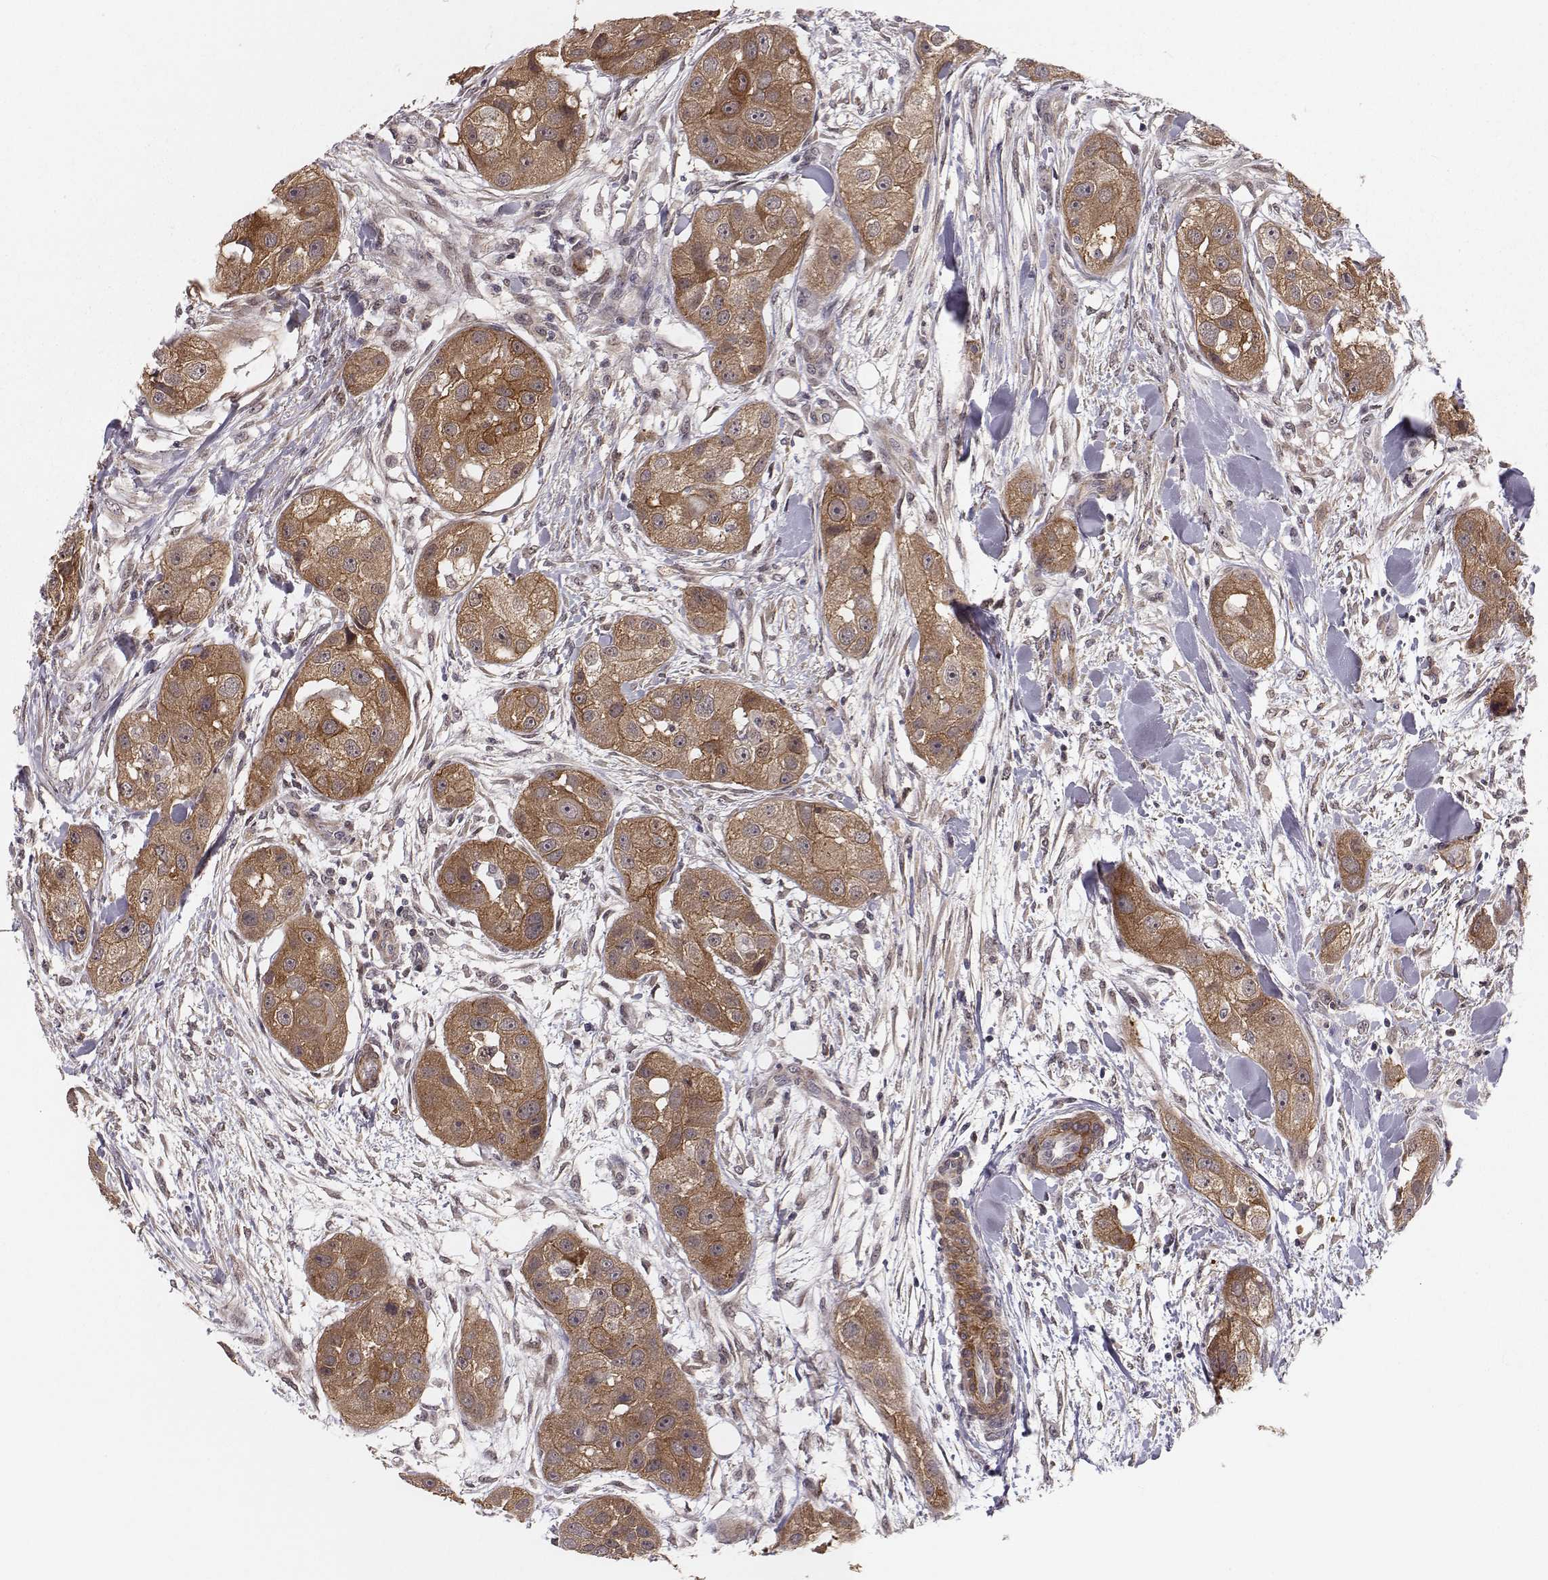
{"staining": {"intensity": "moderate", "quantity": ">75%", "location": "cytoplasmic/membranous"}, "tissue": "head and neck cancer", "cell_type": "Tumor cells", "image_type": "cancer", "snomed": [{"axis": "morphology", "description": "Squamous cell carcinoma, NOS"}, {"axis": "topography", "description": "Head-Neck"}], "caption": "This histopathology image shows head and neck cancer stained with immunohistochemistry to label a protein in brown. The cytoplasmic/membranous of tumor cells show moderate positivity for the protein. Nuclei are counter-stained blue.", "gene": "PLEKHG3", "patient": {"sex": "male", "age": 51}}